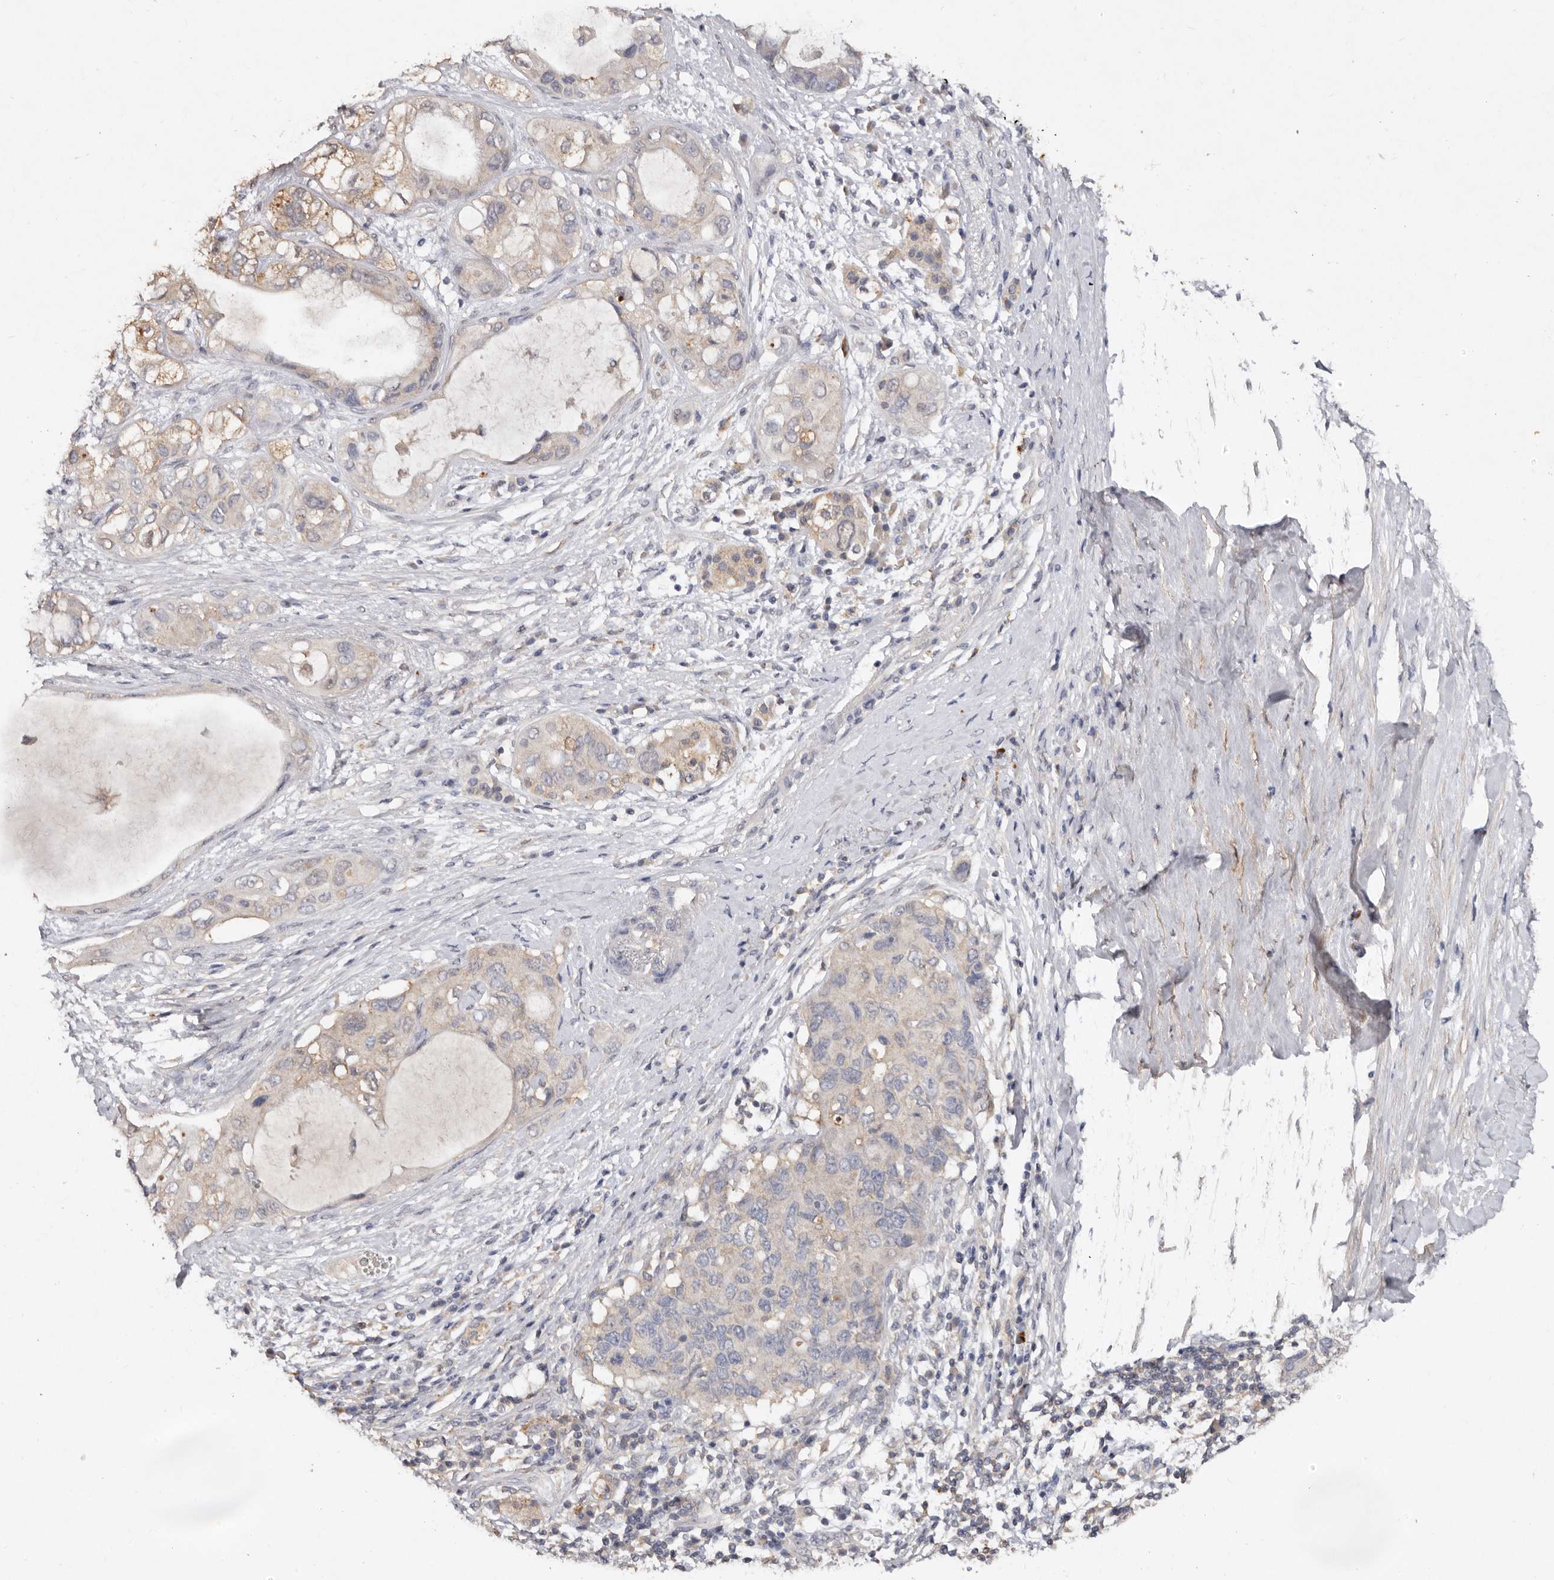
{"staining": {"intensity": "weak", "quantity": "25%-75%", "location": "cytoplasmic/membranous"}, "tissue": "pancreatic cancer", "cell_type": "Tumor cells", "image_type": "cancer", "snomed": [{"axis": "morphology", "description": "Adenocarcinoma, NOS"}, {"axis": "topography", "description": "Pancreas"}], "caption": "This is a micrograph of IHC staining of pancreatic adenocarcinoma, which shows weak staining in the cytoplasmic/membranous of tumor cells.", "gene": "EDEM1", "patient": {"sex": "female", "age": 56}}